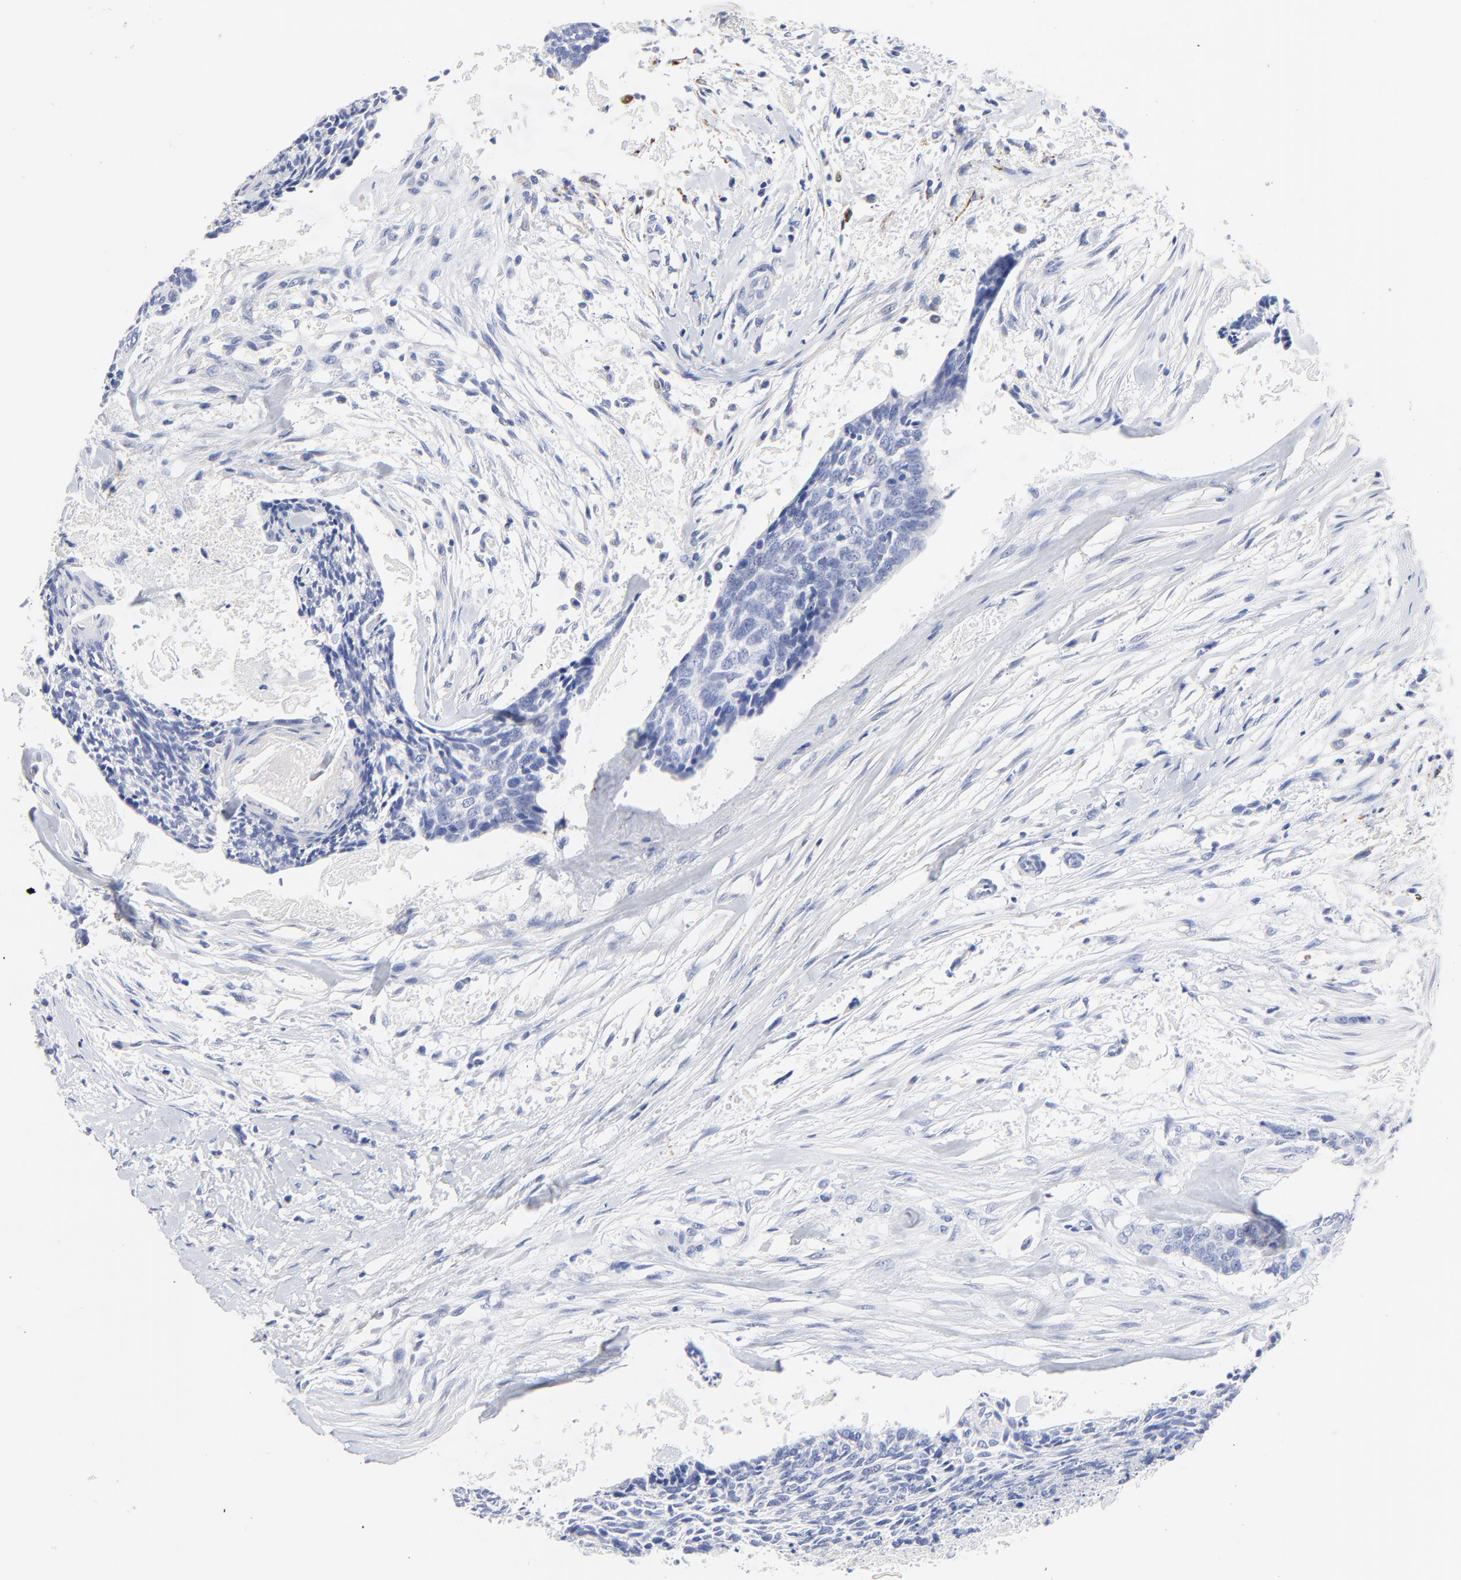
{"staining": {"intensity": "negative", "quantity": "none", "location": "none"}, "tissue": "head and neck cancer", "cell_type": "Tumor cells", "image_type": "cancer", "snomed": [{"axis": "morphology", "description": "Squamous cell carcinoma, NOS"}, {"axis": "topography", "description": "Salivary gland"}, {"axis": "topography", "description": "Head-Neck"}], "caption": "Head and neck cancer (squamous cell carcinoma) was stained to show a protein in brown. There is no significant expression in tumor cells. The staining was performed using DAB (3,3'-diaminobenzidine) to visualize the protein expression in brown, while the nuclei were stained in blue with hematoxylin (Magnification: 20x).", "gene": "FBXO10", "patient": {"sex": "male", "age": 70}}